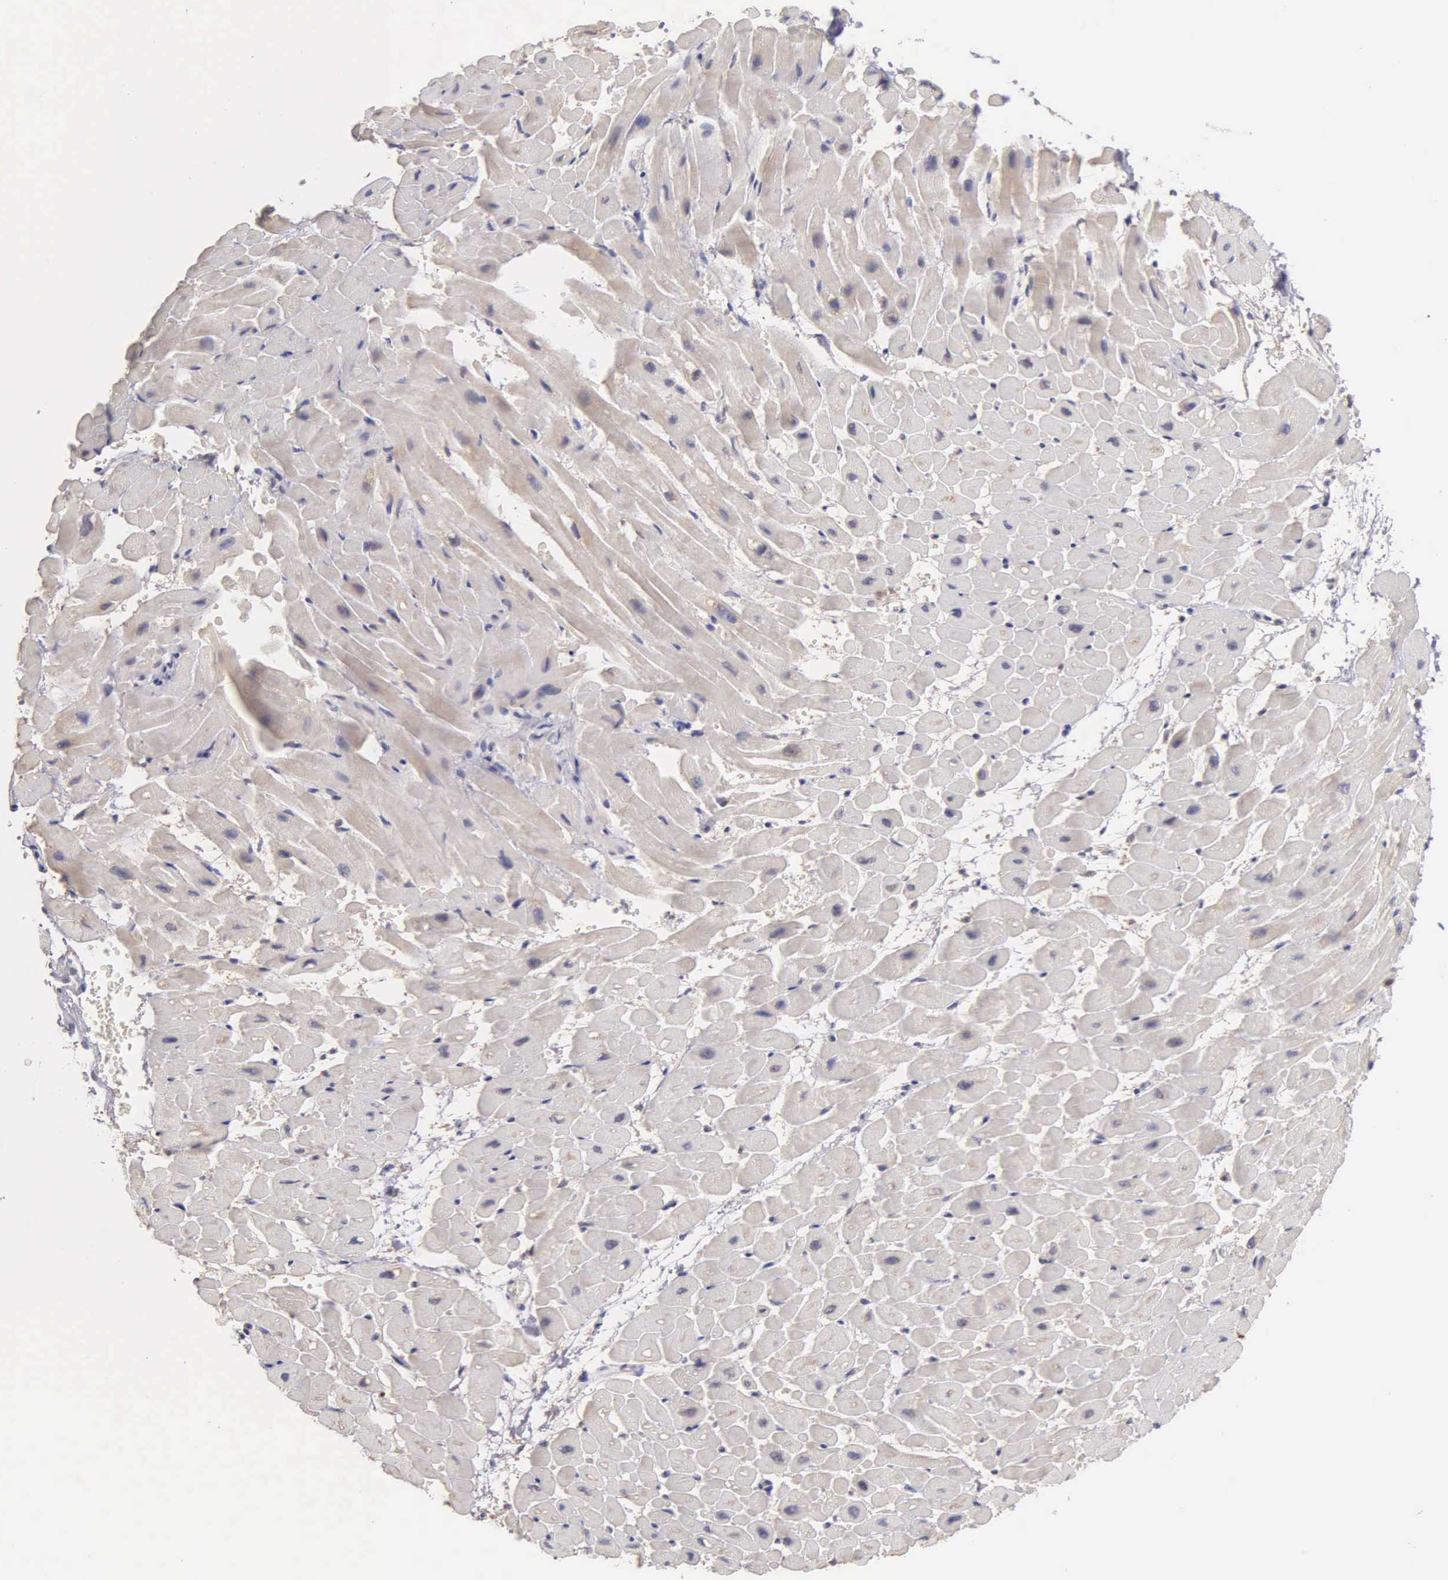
{"staining": {"intensity": "negative", "quantity": "none", "location": "none"}, "tissue": "heart muscle", "cell_type": "Cardiomyocytes", "image_type": "normal", "snomed": [{"axis": "morphology", "description": "Normal tissue, NOS"}, {"axis": "topography", "description": "Heart"}], "caption": "Immunohistochemical staining of normal human heart muscle shows no significant staining in cardiomyocytes.", "gene": "BRD1", "patient": {"sex": "male", "age": 45}}